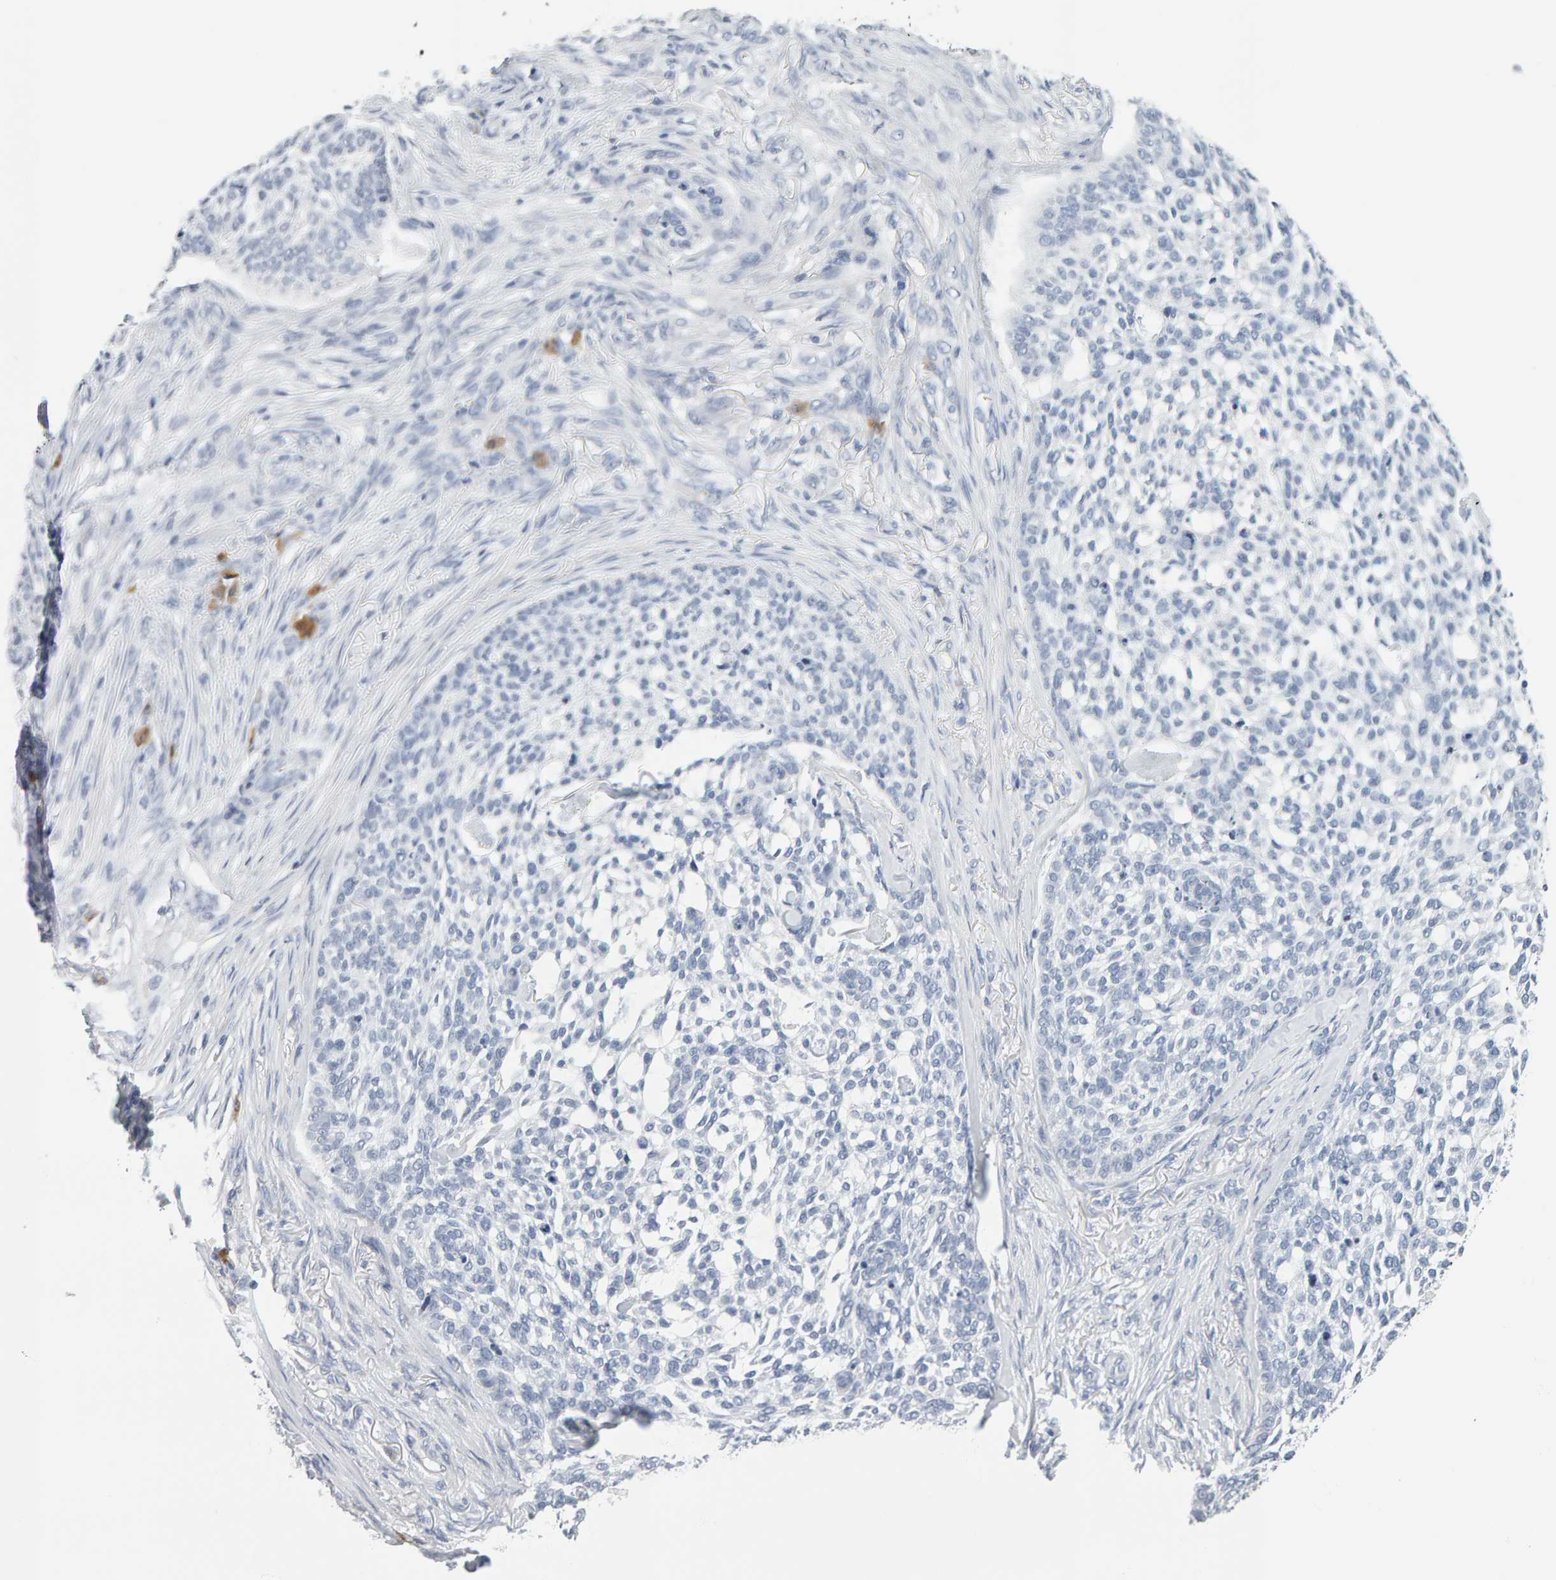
{"staining": {"intensity": "negative", "quantity": "none", "location": "none"}, "tissue": "skin cancer", "cell_type": "Tumor cells", "image_type": "cancer", "snomed": [{"axis": "morphology", "description": "Basal cell carcinoma"}, {"axis": "topography", "description": "Skin"}], "caption": "Immunohistochemistry histopathology image of neoplastic tissue: skin basal cell carcinoma stained with DAB (3,3'-diaminobenzidine) displays no significant protein positivity in tumor cells. Brightfield microscopy of immunohistochemistry stained with DAB (3,3'-diaminobenzidine) (brown) and hematoxylin (blue), captured at high magnification.", "gene": "CTH", "patient": {"sex": "female", "age": 64}}